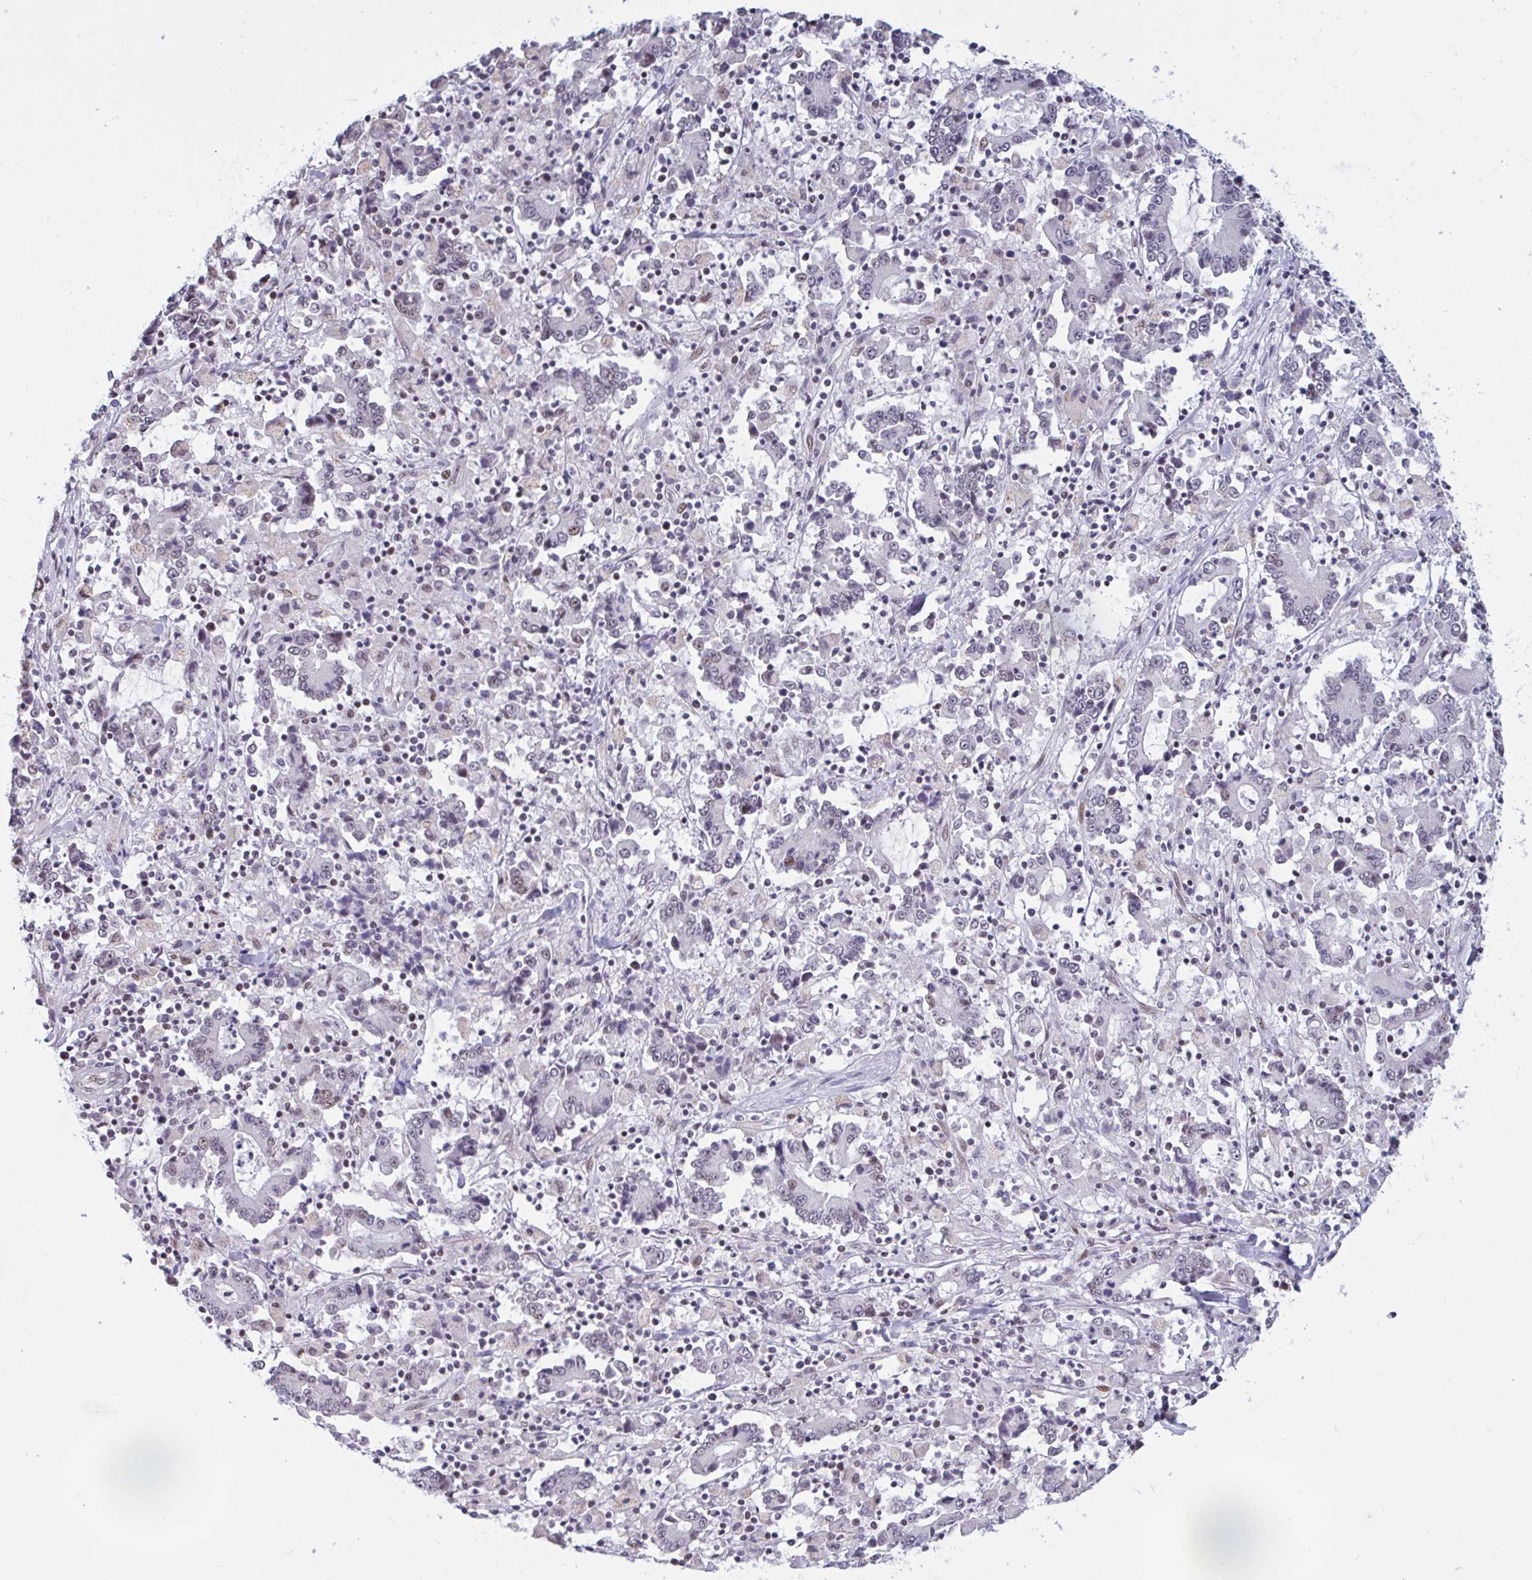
{"staining": {"intensity": "weak", "quantity": "<25%", "location": "nuclear"}, "tissue": "stomach cancer", "cell_type": "Tumor cells", "image_type": "cancer", "snomed": [{"axis": "morphology", "description": "Adenocarcinoma, NOS"}, {"axis": "topography", "description": "Stomach, upper"}], "caption": "Immunohistochemistry image of adenocarcinoma (stomach) stained for a protein (brown), which exhibits no expression in tumor cells. (Stains: DAB IHC with hematoxylin counter stain, Microscopy: brightfield microscopy at high magnification).", "gene": "CBFA2T2", "patient": {"sex": "male", "age": 68}}